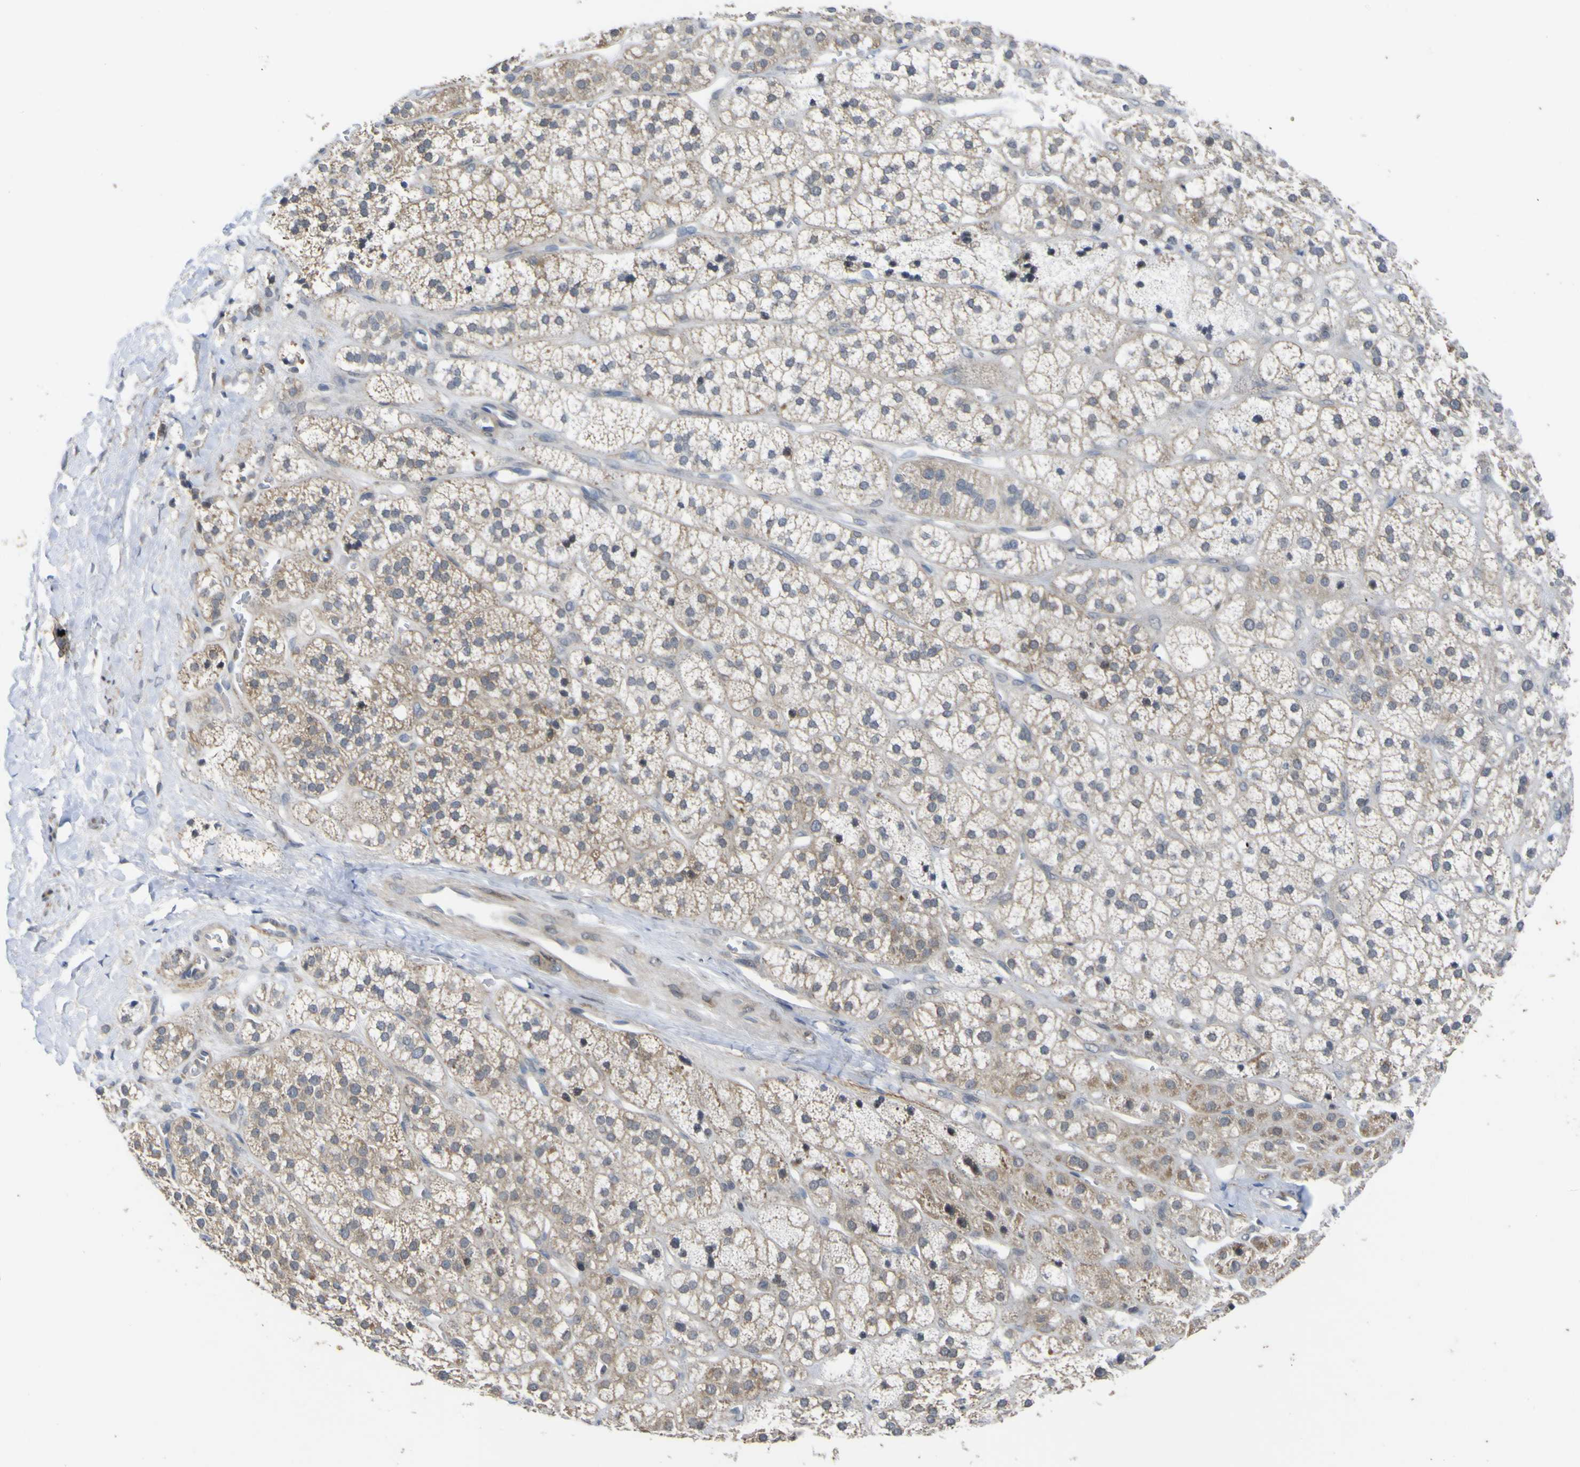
{"staining": {"intensity": "moderate", "quantity": "25%-75%", "location": "cytoplasmic/membranous"}, "tissue": "adrenal gland", "cell_type": "Glandular cells", "image_type": "normal", "snomed": [{"axis": "morphology", "description": "Normal tissue, NOS"}, {"axis": "topography", "description": "Adrenal gland"}], "caption": "A brown stain shows moderate cytoplasmic/membranous staining of a protein in glandular cells of benign adrenal gland.", "gene": "TNFRSF11A", "patient": {"sex": "male", "age": 56}}